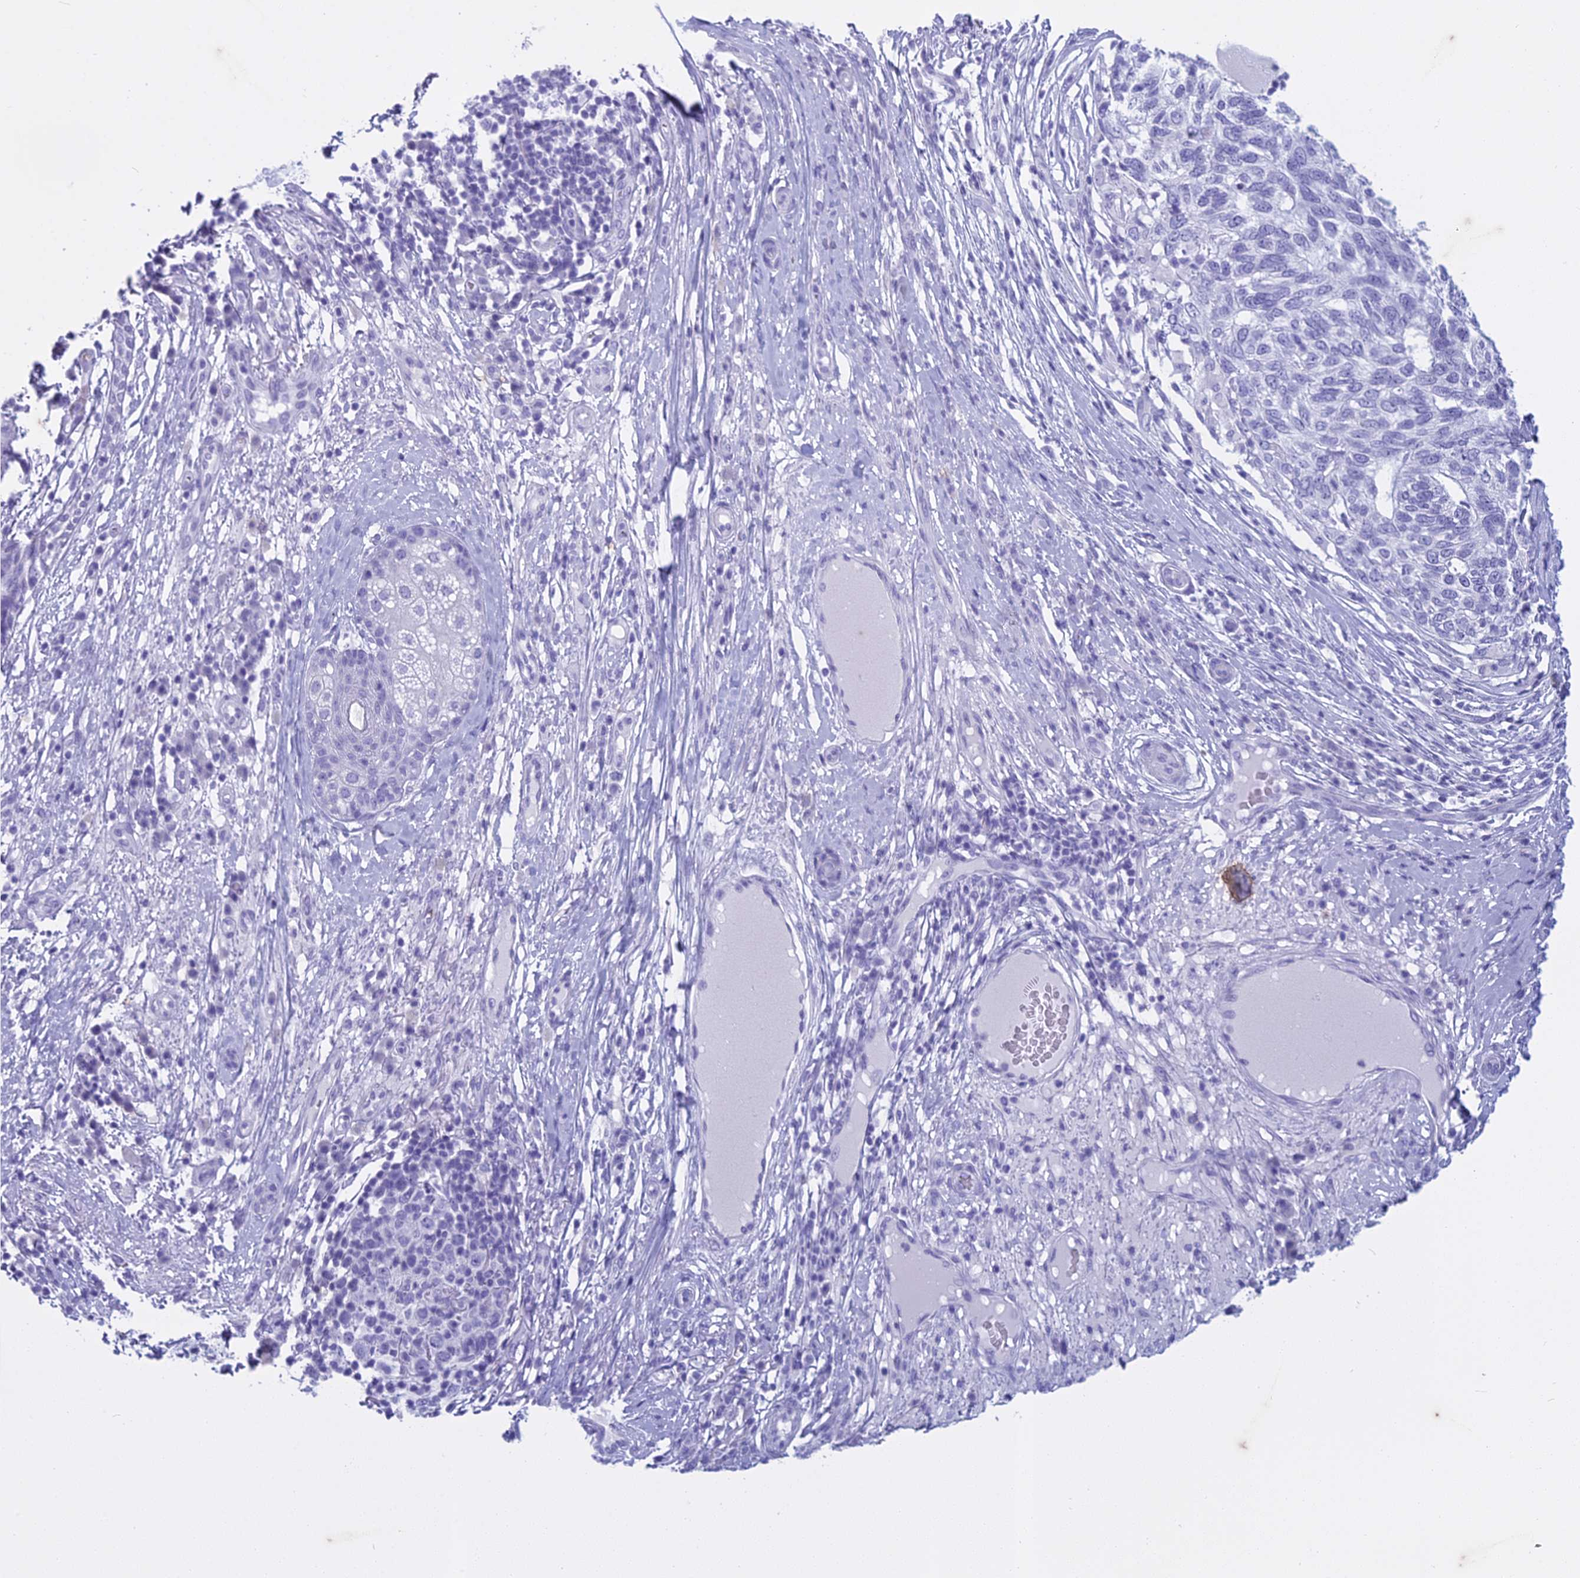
{"staining": {"intensity": "negative", "quantity": "none", "location": "none"}, "tissue": "skin cancer", "cell_type": "Tumor cells", "image_type": "cancer", "snomed": [{"axis": "morphology", "description": "Basal cell carcinoma"}, {"axis": "topography", "description": "Skin"}], "caption": "Tumor cells show no significant protein staining in skin basal cell carcinoma.", "gene": "HMGB4", "patient": {"sex": "female", "age": 65}}